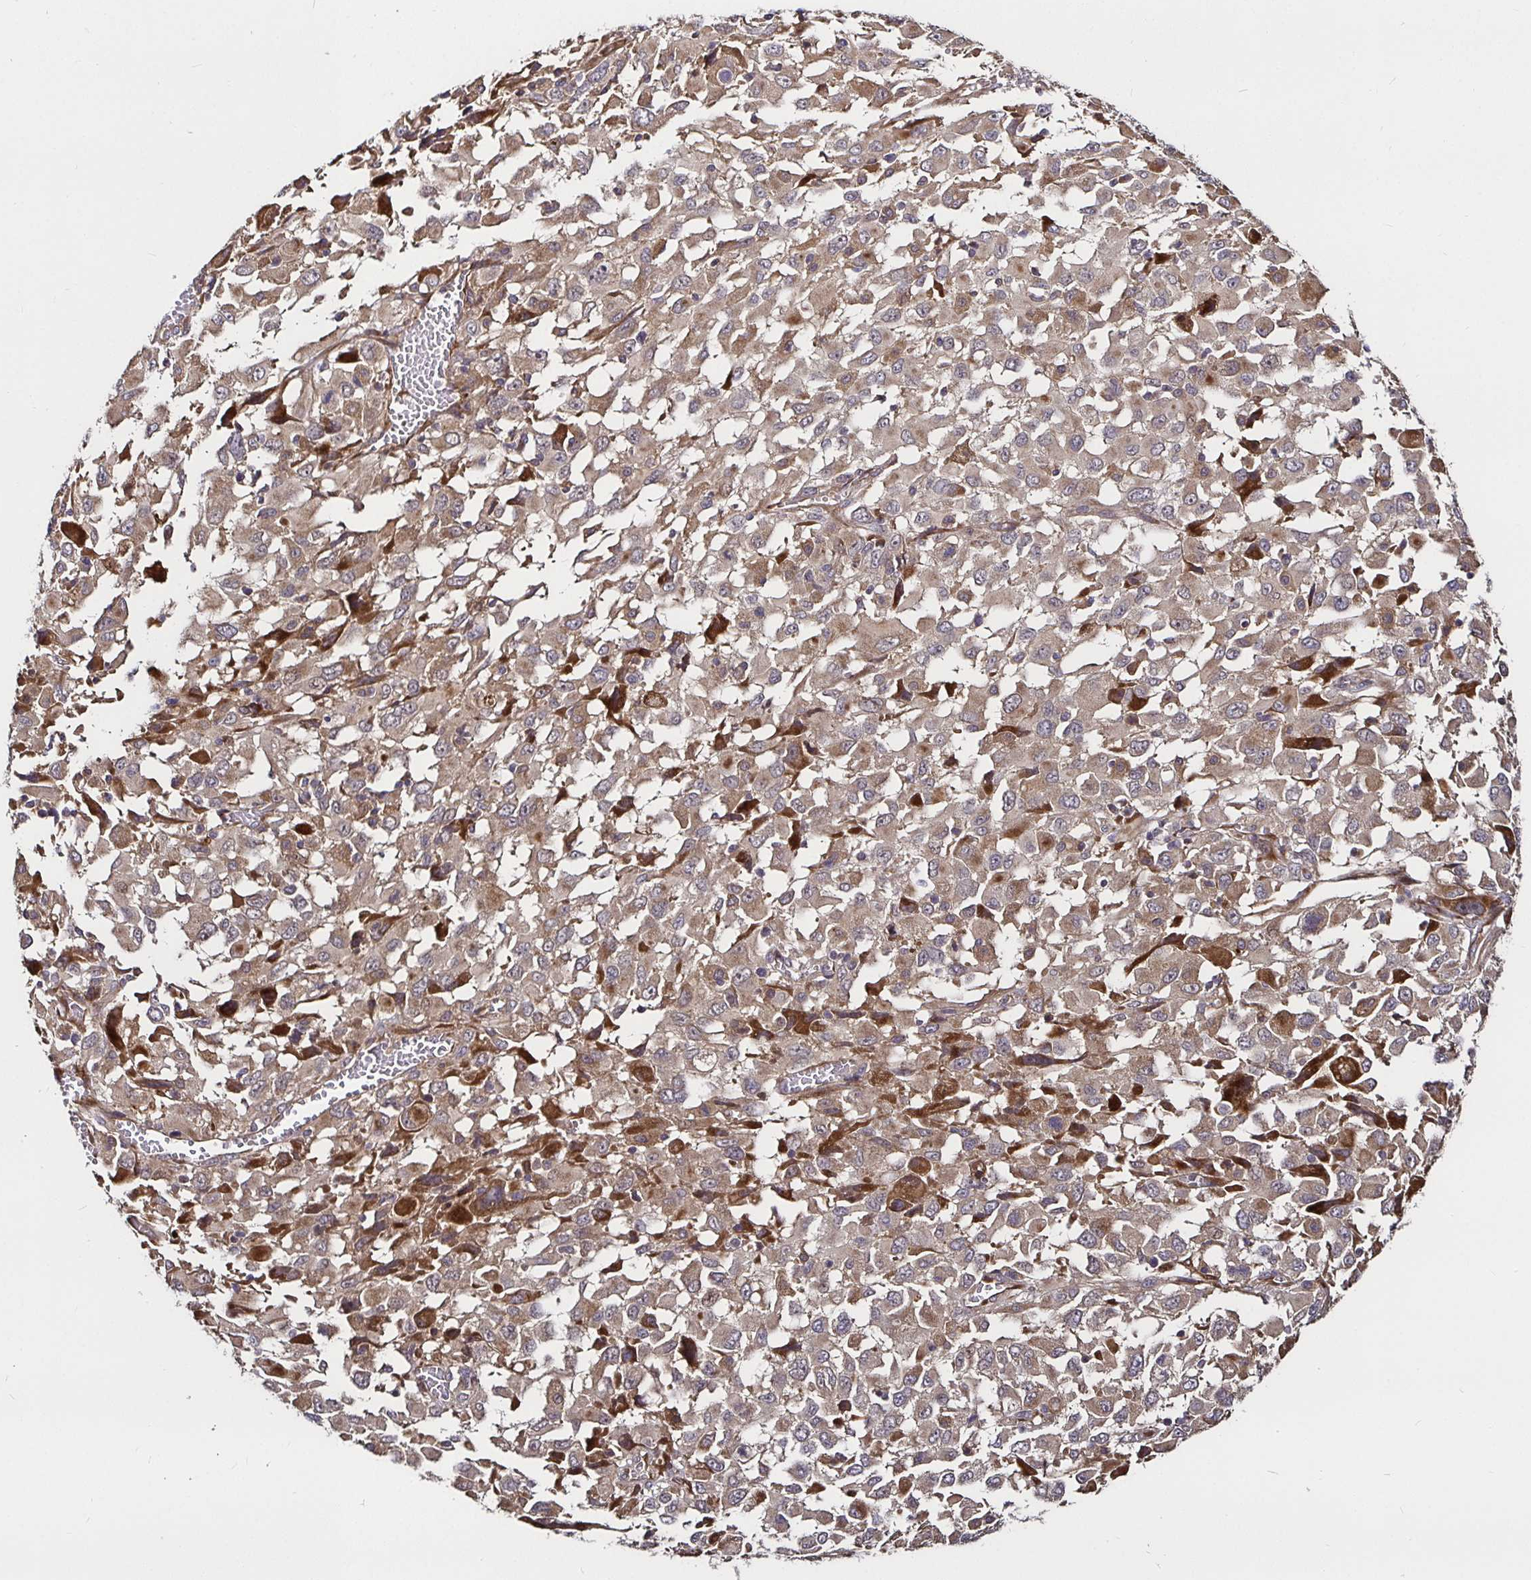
{"staining": {"intensity": "moderate", "quantity": ">75%", "location": "cytoplasmic/membranous"}, "tissue": "melanoma", "cell_type": "Tumor cells", "image_type": "cancer", "snomed": [{"axis": "morphology", "description": "Malignant melanoma, Metastatic site"}, {"axis": "topography", "description": "Soft tissue"}], "caption": "Protein expression analysis of human malignant melanoma (metastatic site) reveals moderate cytoplasmic/membranous expression in approximately >75% of tumor cells.", "gene": "MLST8", "patient": {"sex": "male", "age": 50}}